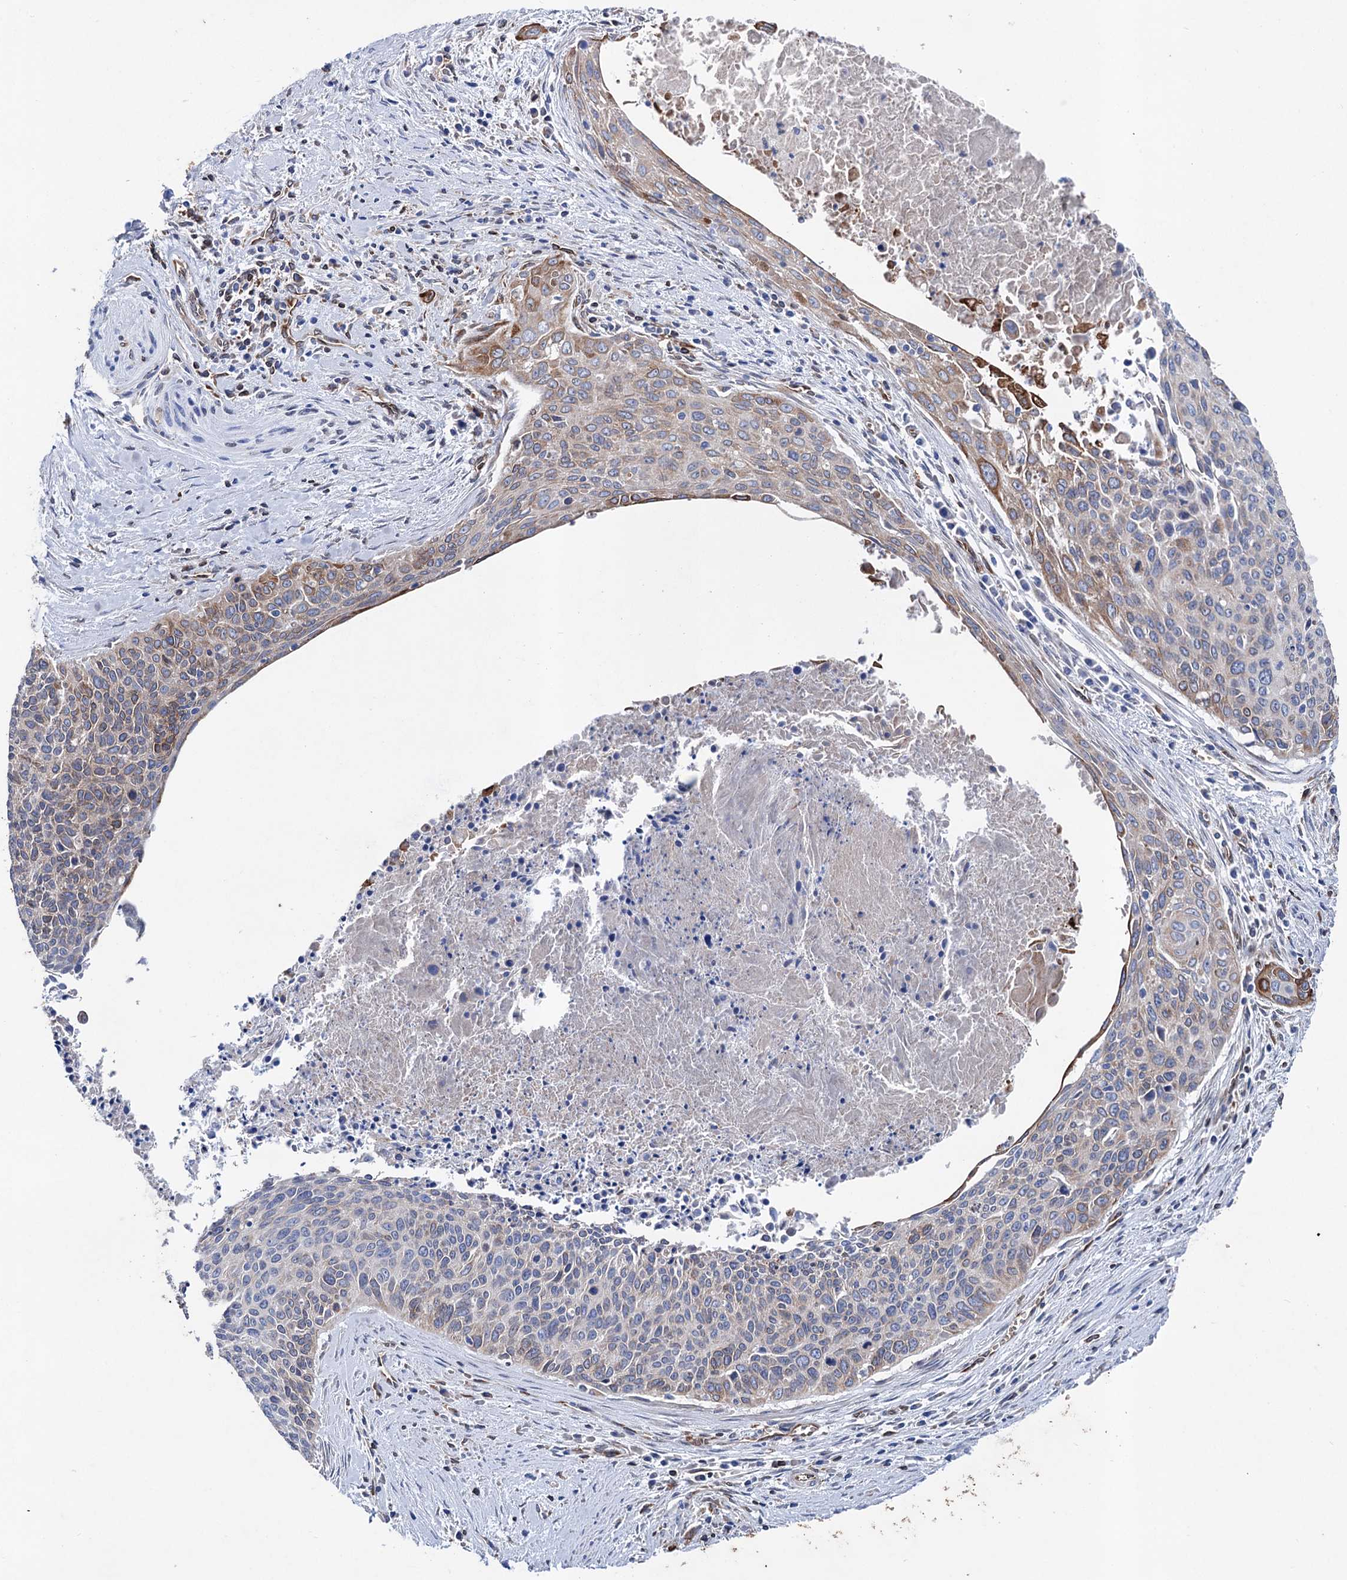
{"staining": {"intensity": "weak", "quantity": "25%-75%", "location": "cytoplasmic/membranous"}, "tissue": "cervical cancer", "cell_type": "Tumor cells", "image_type": "cancer", "snomed": [{"axis": "morphology", "description": "Squamous cell carcinoma, NOS"}, {"axis": "topography", "description": "Cervix"}], "caption": "About 25%-75% of tumor cells in human cervical squamous cell carcinoma exhibit weak cytoplasmic/membranous protein positivity as visualized by brown immunohistochemical staining.", "gene": "STING1", "patient": {"sex": "female", "age": 55}}